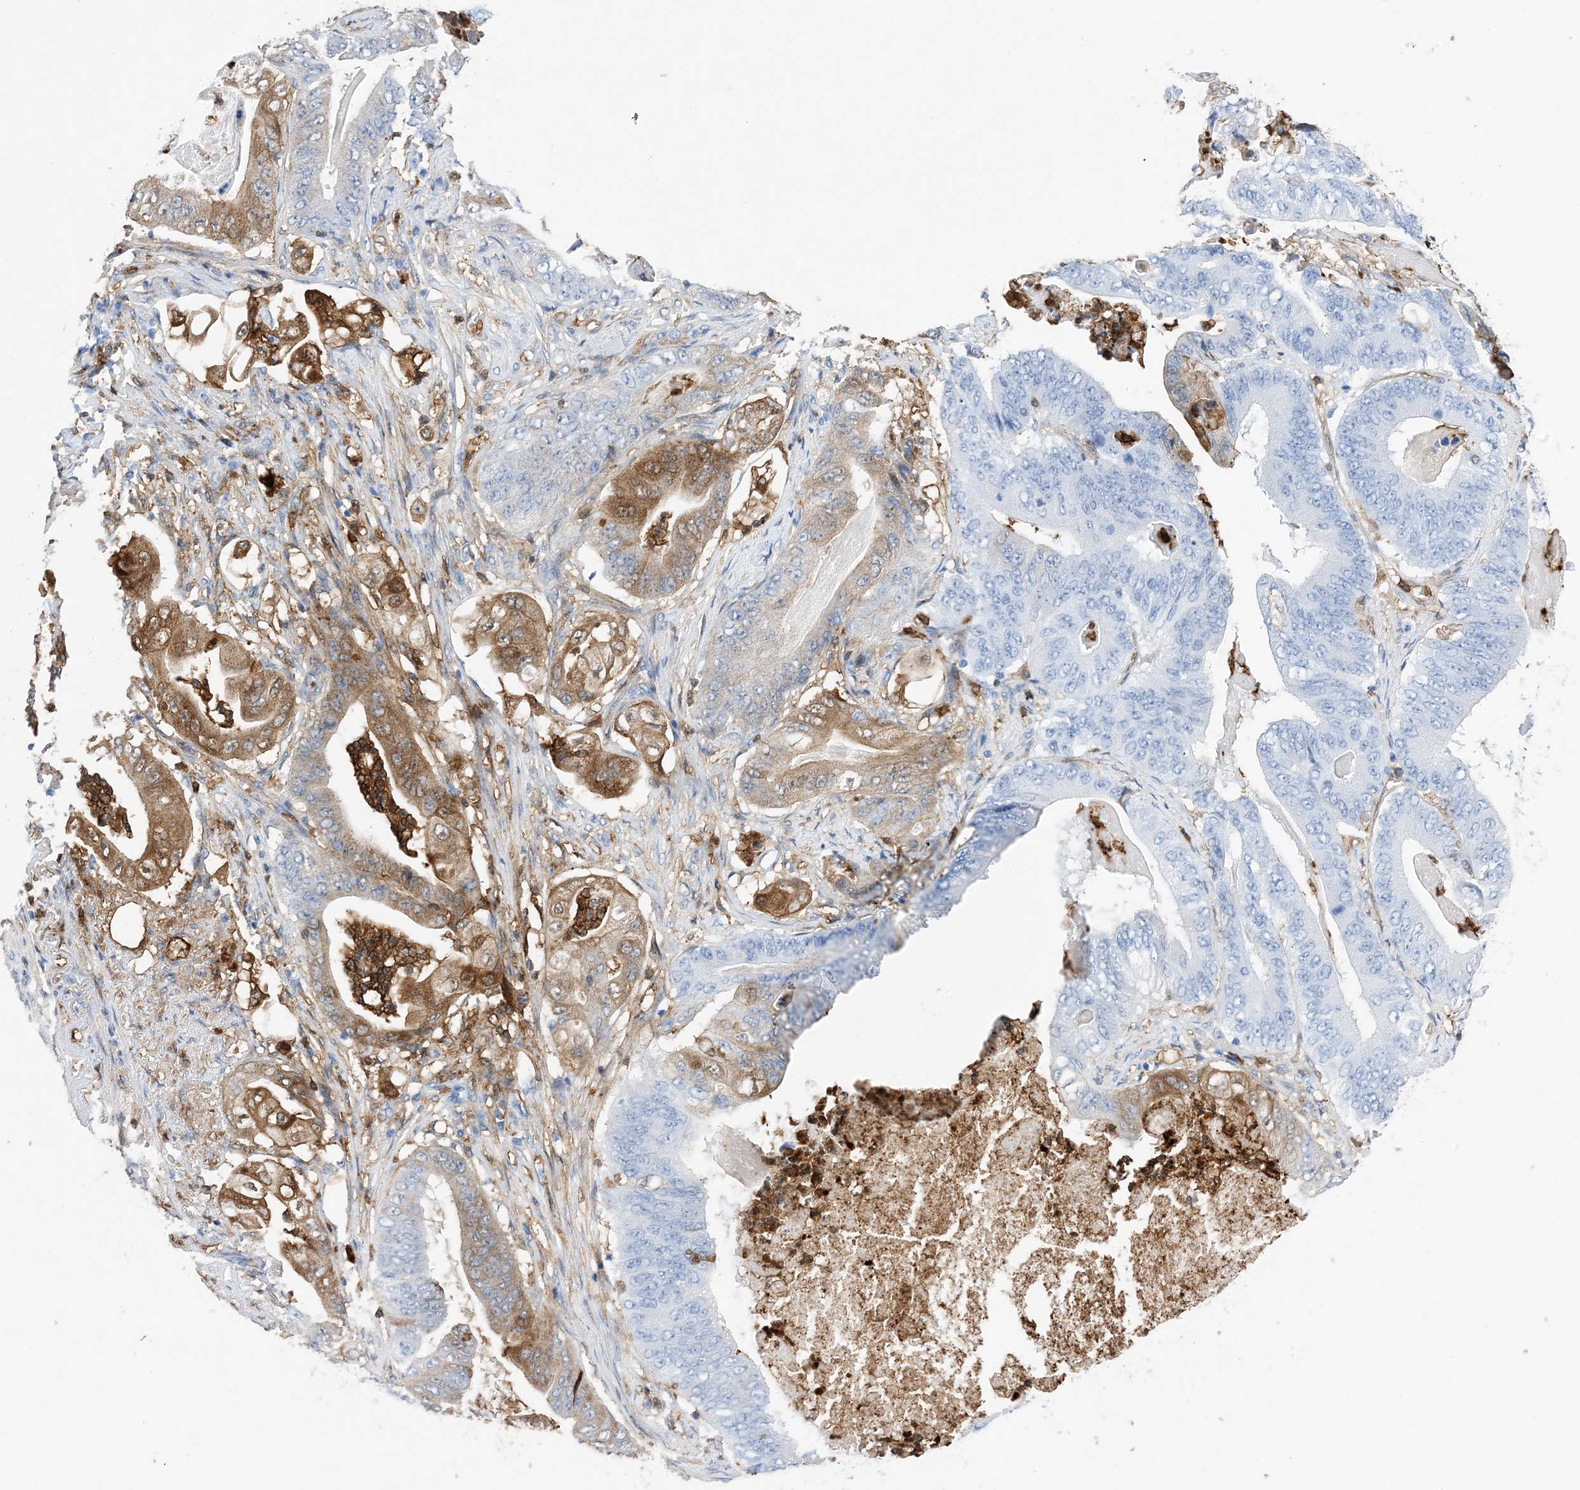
{"staining": {"intensity": "moderate", "quantity": "25%-75%", "location": "cytoplasmic/membranous"}, "tissue": "stomach cancer", "cell_type": "Tumor cells", "image_type": "cancer", "snomed": [{"axis": "morphology", "description": "Adenocarcinoma, NOS"}, {"axis": "topography", "description": "Stomach"}], "caption": "This image exhibits immunohistochemistry staining of stomach cancer (adenocarcinoma), with medium moderate cytoplasmic/membranous expression in about 25%-75% of tumor cells.", "gene": "ANXA1", "patient": {"sex": "female", "age": 73}}